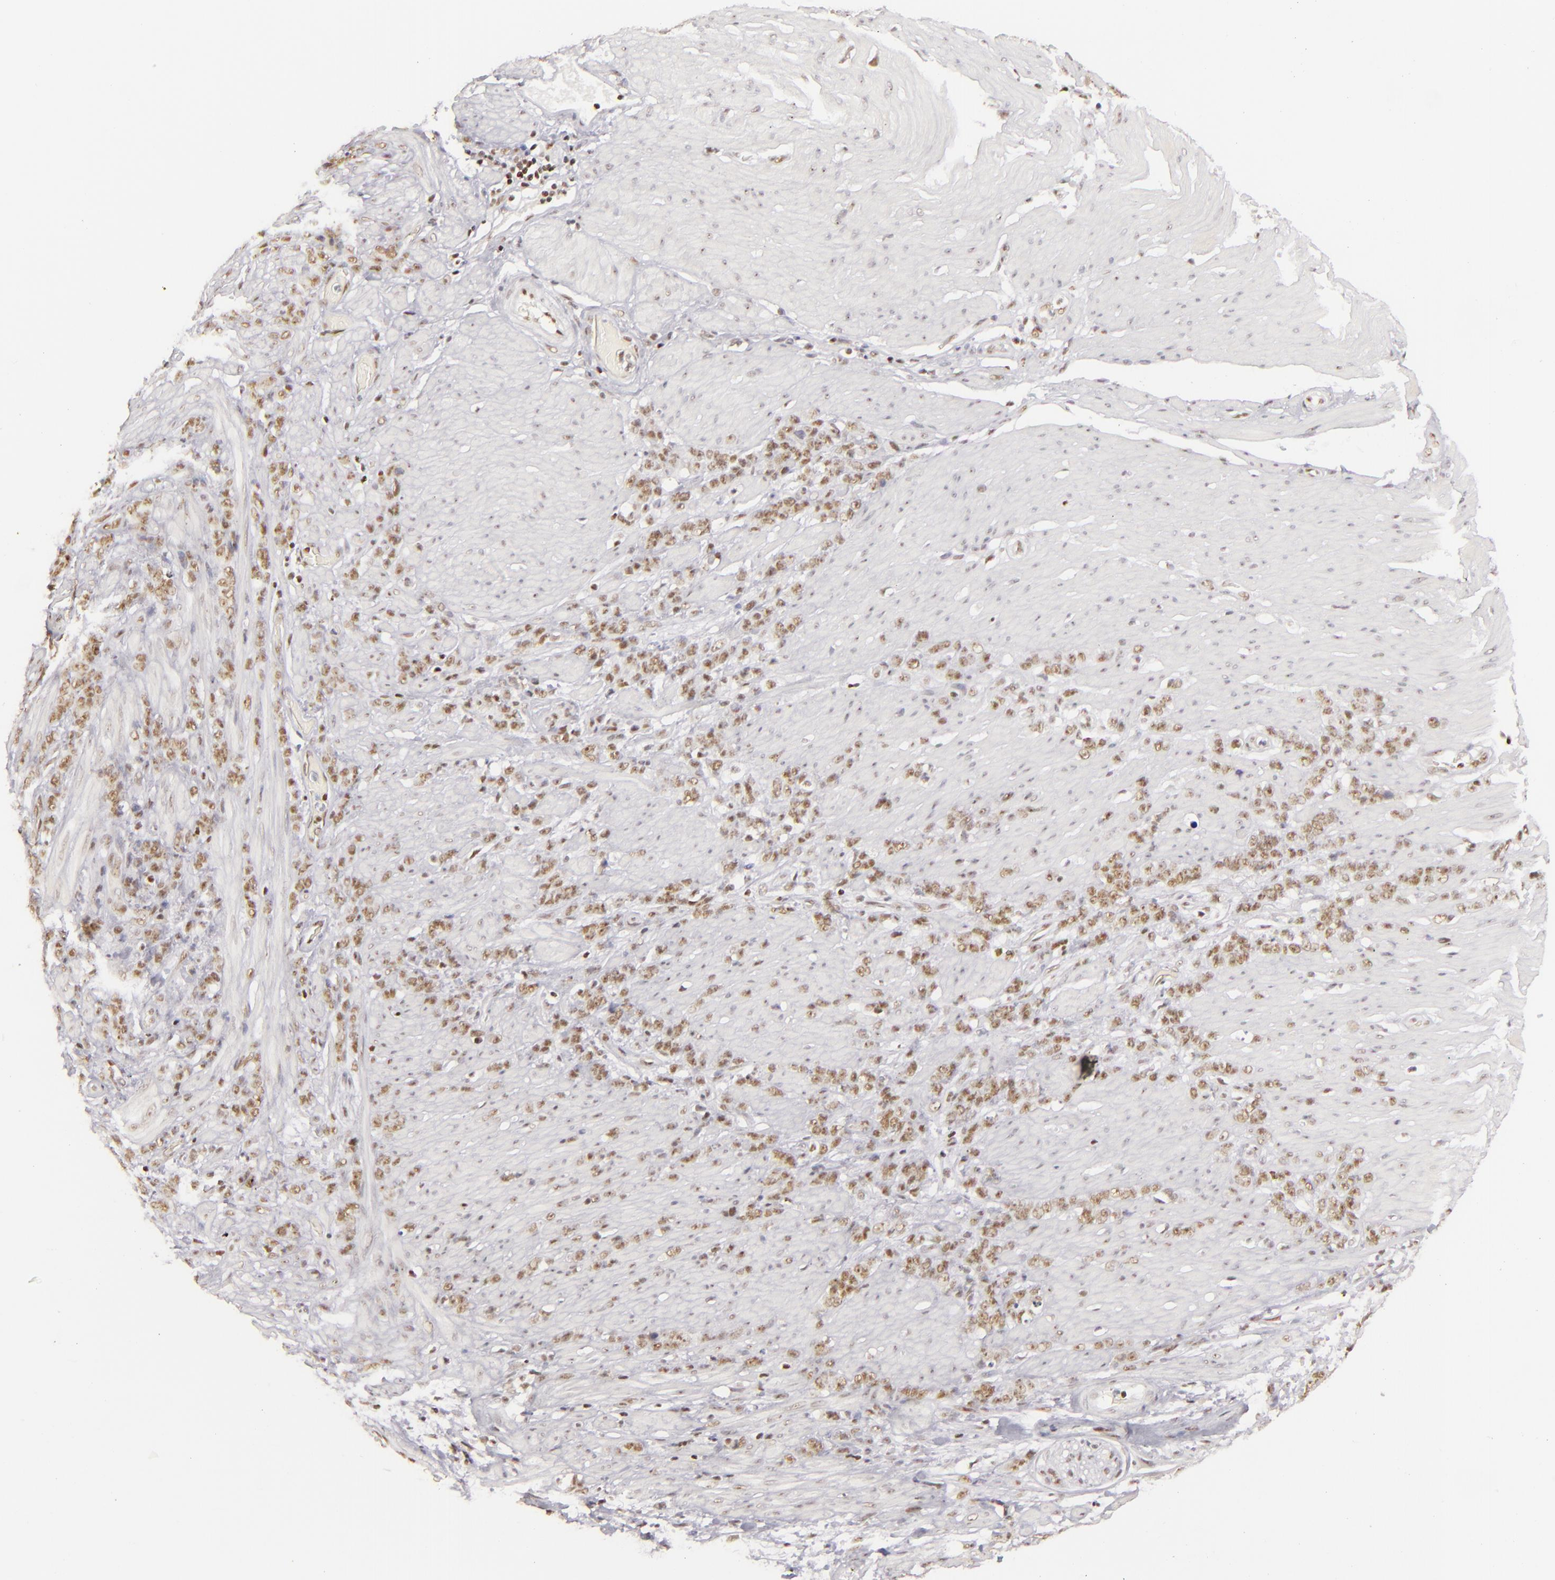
{"staining": {"intensity": "moderate", "quantity": ">75%", "location": "nuclear"}, "tissue": "stomach cancer", "cell_type": "Tumor cells", "image_type": "cancer", "snomed": [{"axis": "morphology", "description": "Adenocarcinoma, NOS"}, {"axis": "topography", "description": "Stomach, lower"}], "caption": "Moderate nuclear positivity for a protein is appreciated in about >75% of tumor cells of stomach cancer (adenocarcinoma) using immunohistochemistry.", "gene": "DAXX", "patient": {"sex": "male", "age": 88}}